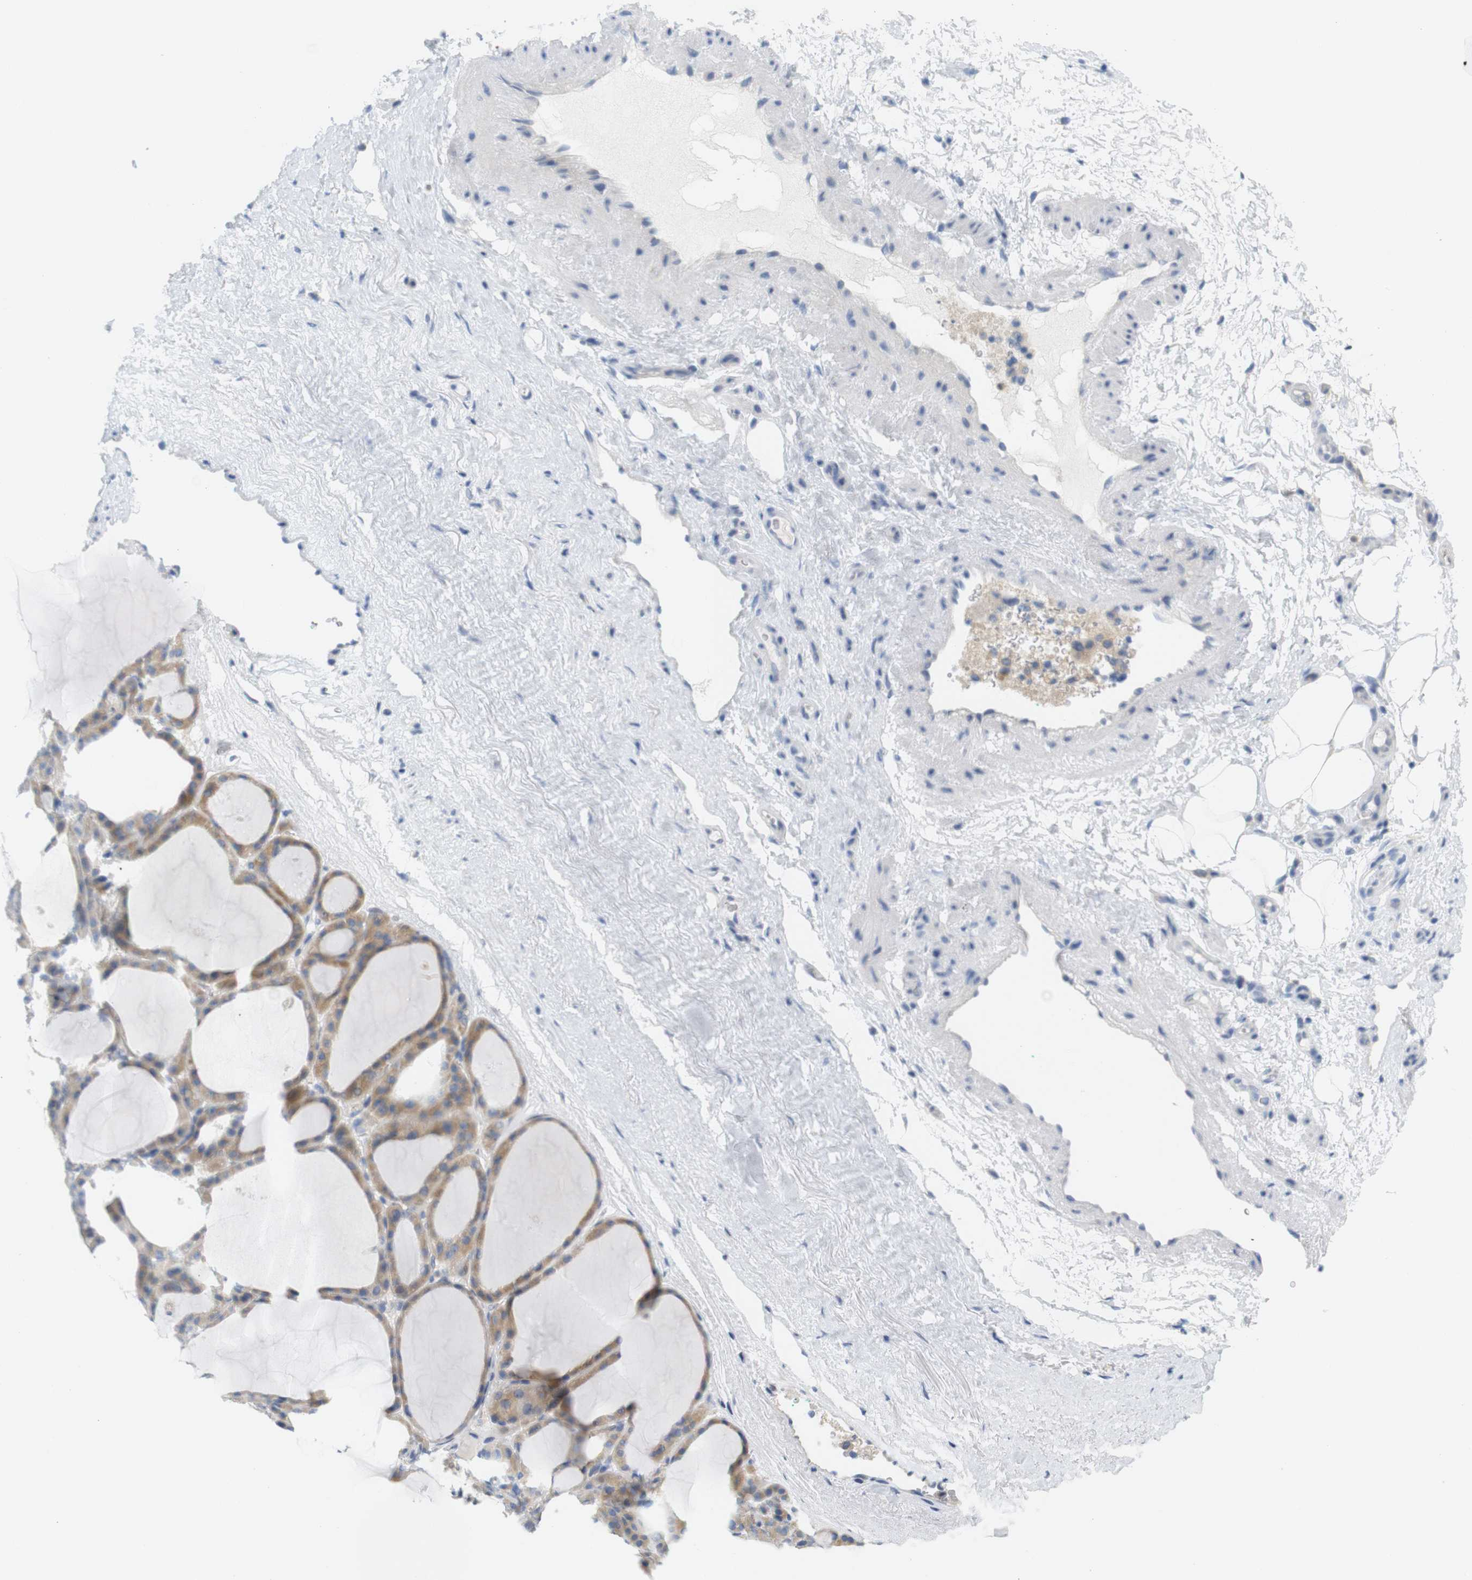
{"staining": {"intensity": "weak", "quantity": ">75%", "location": "cytoplasmic/membranous"}, "tissue": "thyroid gland", "cell_type": "Glandular cells", "image_type": "normal", "snomed": [{"axis": "morphology", "description": "Normal tissue, NOS"}, {"axis": "morphology", "description": "Carcinoma, NOS"}, {"axis": "topography", "description": "Thyroid gland"}], "caption": "Thyroid gland stained with a brown dye displays weak cytoplasmic/membranous positive positivity in approximately >75% of glandular cells.", "gene": "LRRK2", "patient": {"sex": "female", "age": 86}}